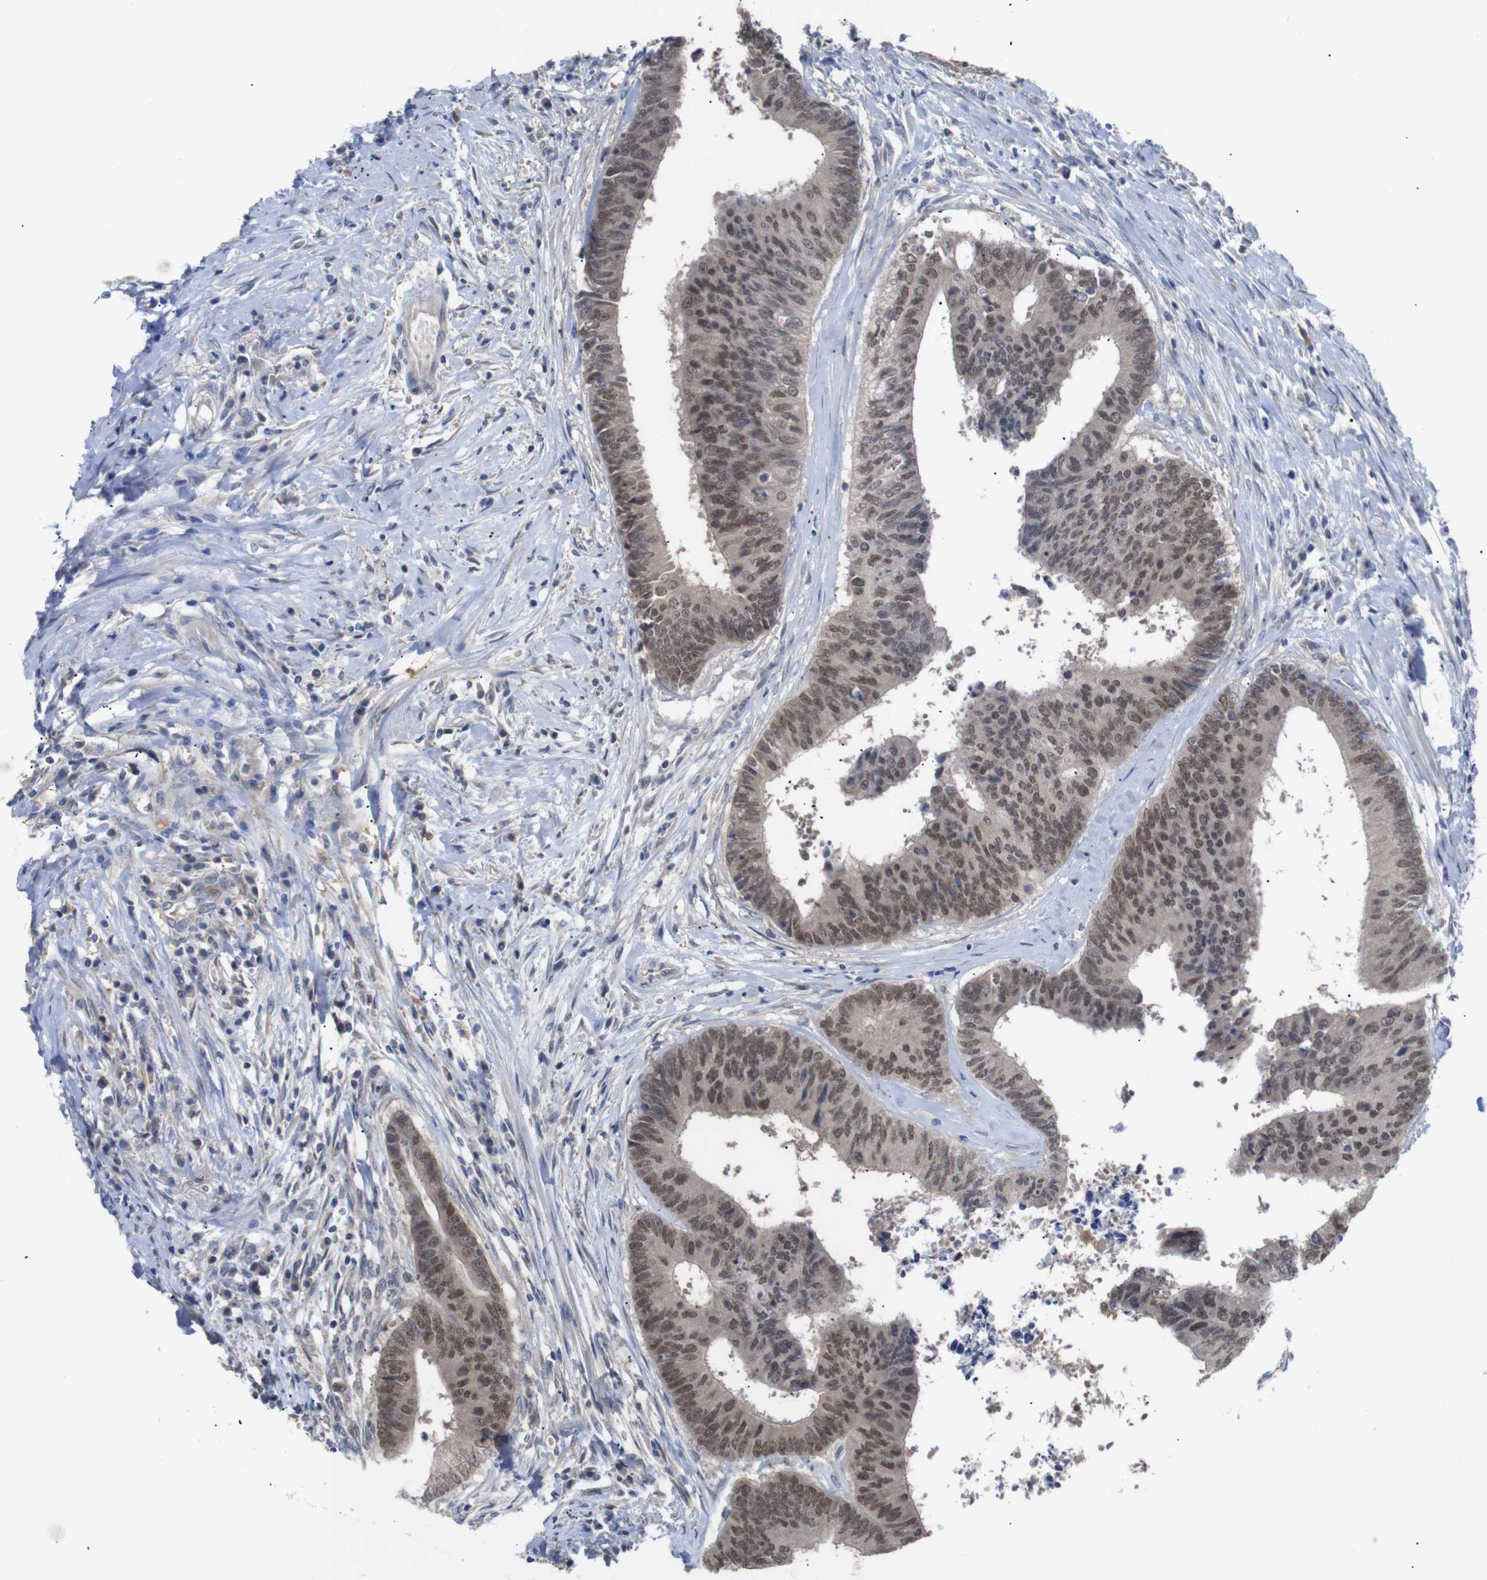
{"staining": {"intensity": "moderate", "quantity": ">75%", "location": "cytoplasmic/membranous,nuclear"}, "tissue": "colorectal cancer", "cell_type": "Tumor cells", "image_type": "cancer", "snomed": [{"axis": "morphology", "description": "Adenocarcinoma, NOS"}, {"axis": "topography", "description": "Rectum"}], "caption": "Approximately >75% of tumor cells in human colorectal cancer (adenocarcinoma) reveal moderate cytoplasmic/membranous and nuclear protein expression as visualized by brown immunohistochemical staining.", "gene": "HNF1A", "patient": {"sex": "male", "age": 72}}